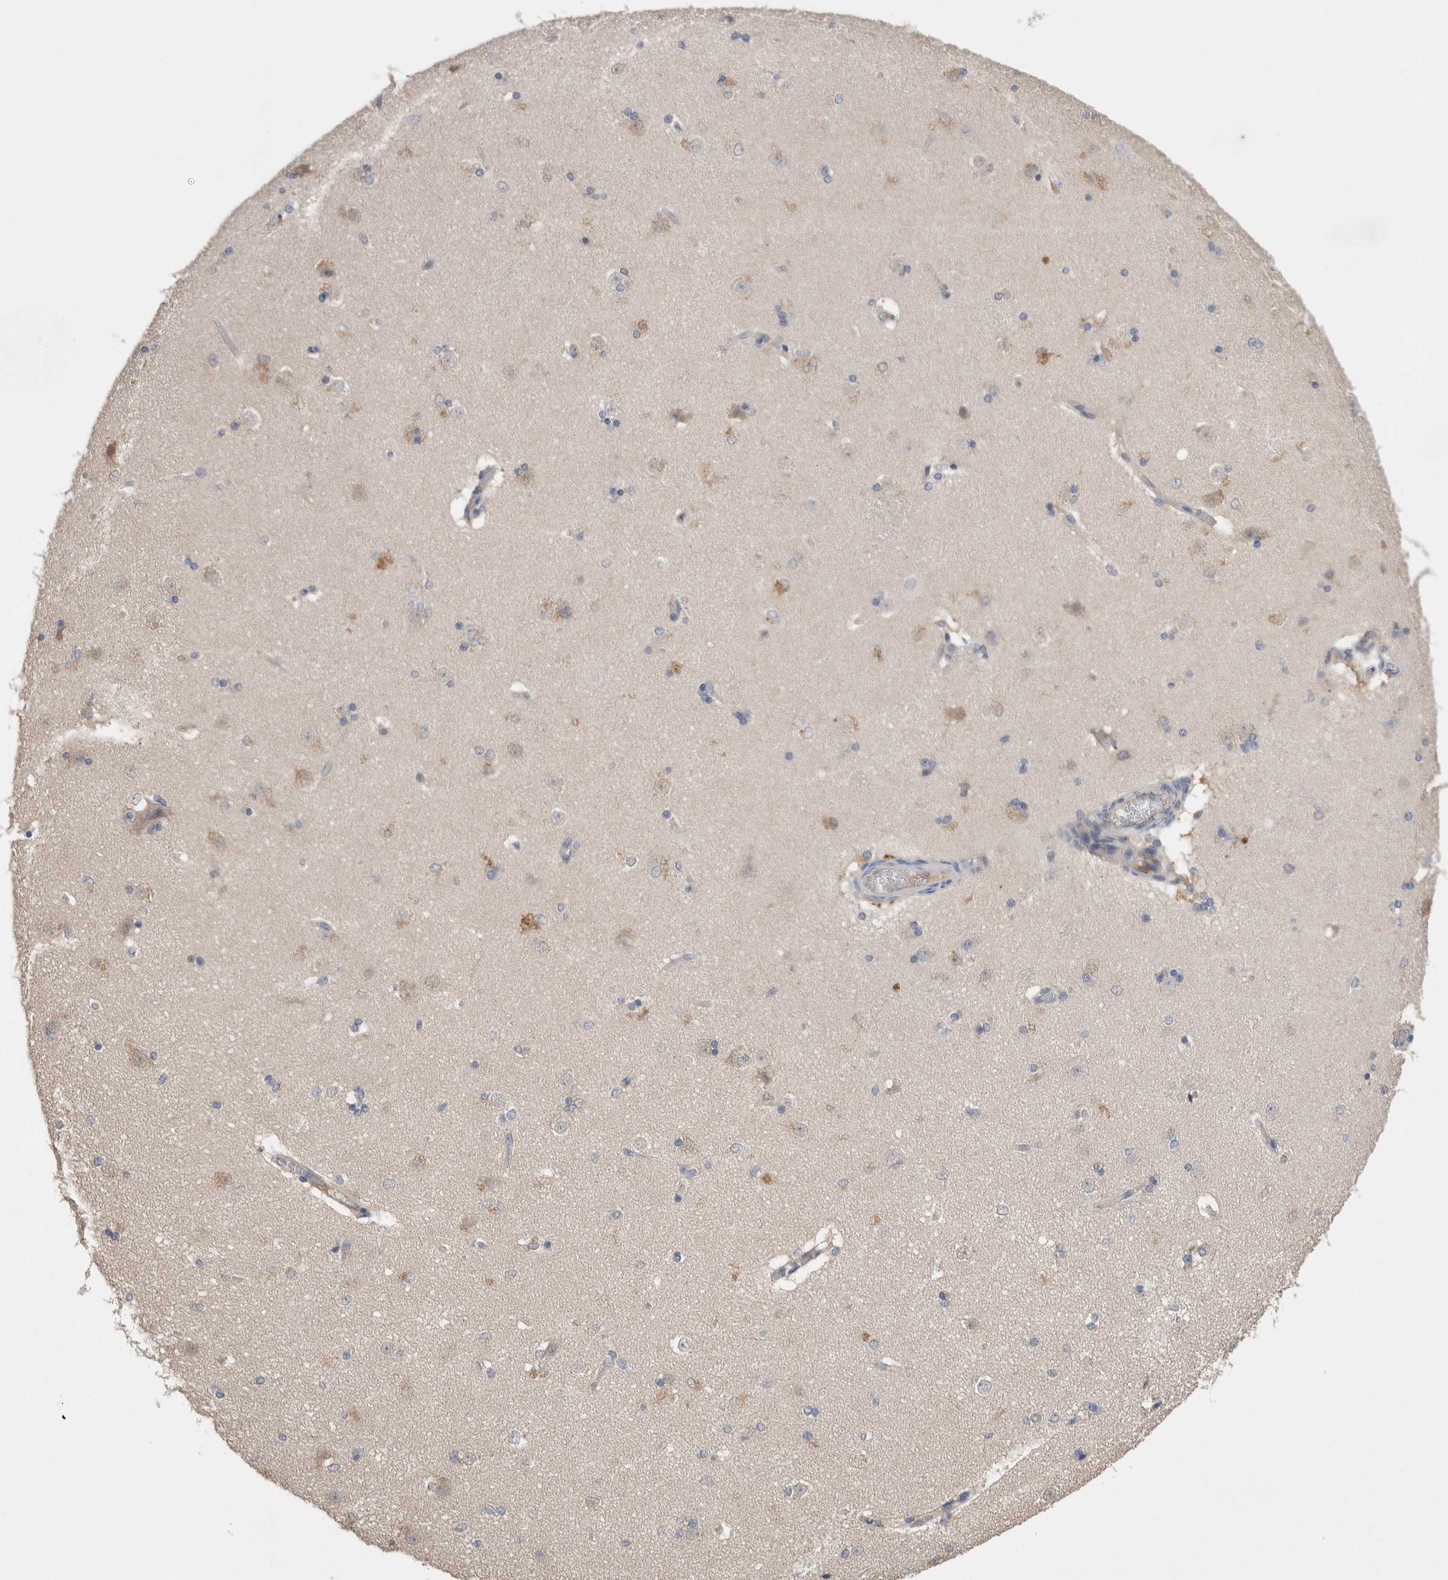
{"staining": {"intensity": "weak", "quantity": "<25%", "location": "cytoplasmic/membranous"}, "tissue": "caudate", "cell_type": "Glial cells", "image_type": "normal", "snomed": [{"axis": "morphology", "description": "Normal tissue, NOS"}, {"axis": "topography", "description": "Lateral ventricle wall"}], "caption": "Immunohistochemical staining of unremarkable caudate shows no significant positivity in glial cells.", "gene": "CEP131", "patient": {"sex": "female", "age": 19}}